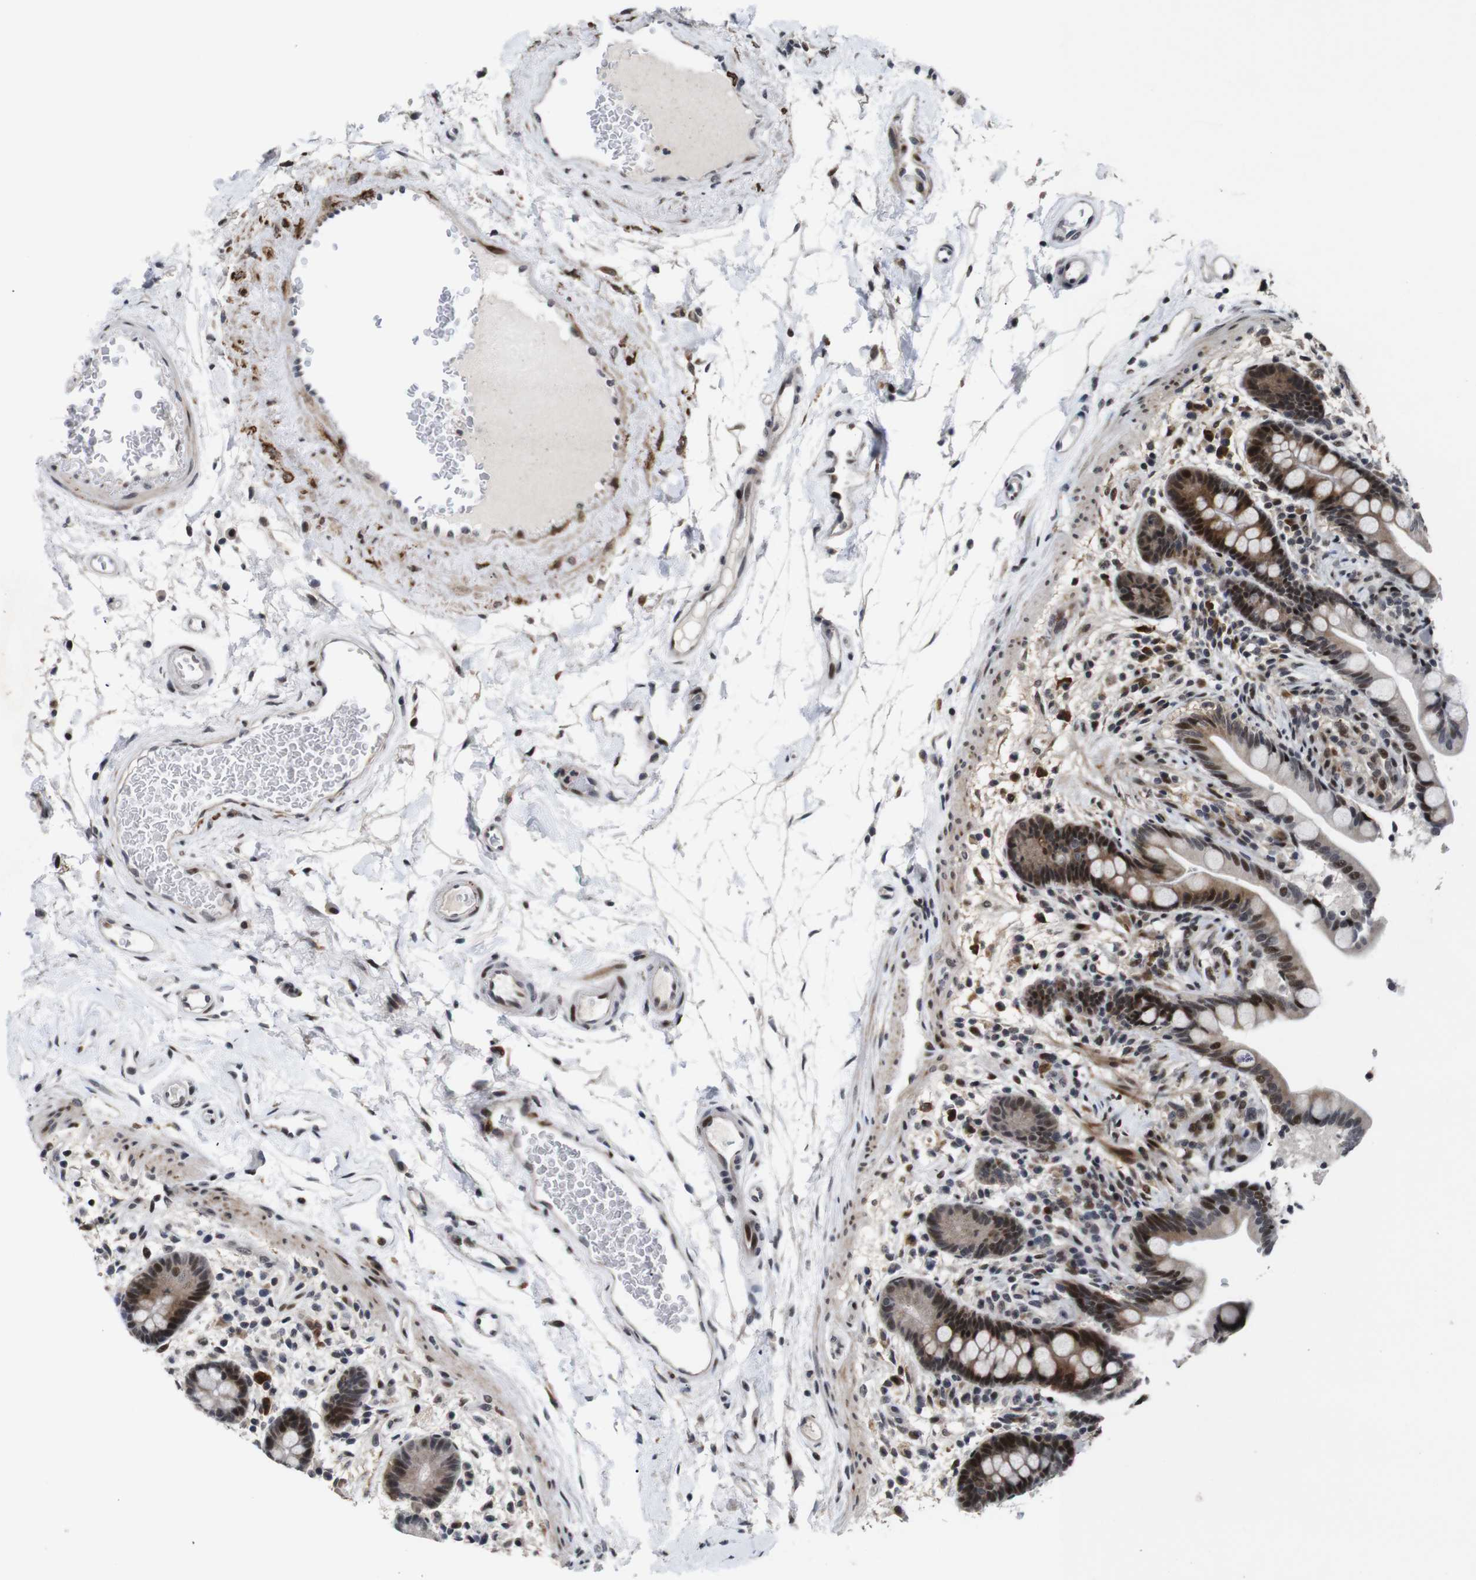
{"staining": {"intensity": "moderate", "quantity": "25%-75%", "location": "cytoplasmic/membranous,nuclear"}, "tissue": "colon", "cell_type": "Endothelial cells", "image_type": "normal", "snomed": [{"axis": "morphology", "description": "Normal tissue, NOS"}, {"axis": "topography", "description": "Colon"}], "caption": "A brown stain highlights moderate cytoplasmic/membranous,nuclear positivity of a protein in endothelial cells of benign human colon.", "gene": "EIF4G1", "patient": {"sex": "male", "age": 73}}